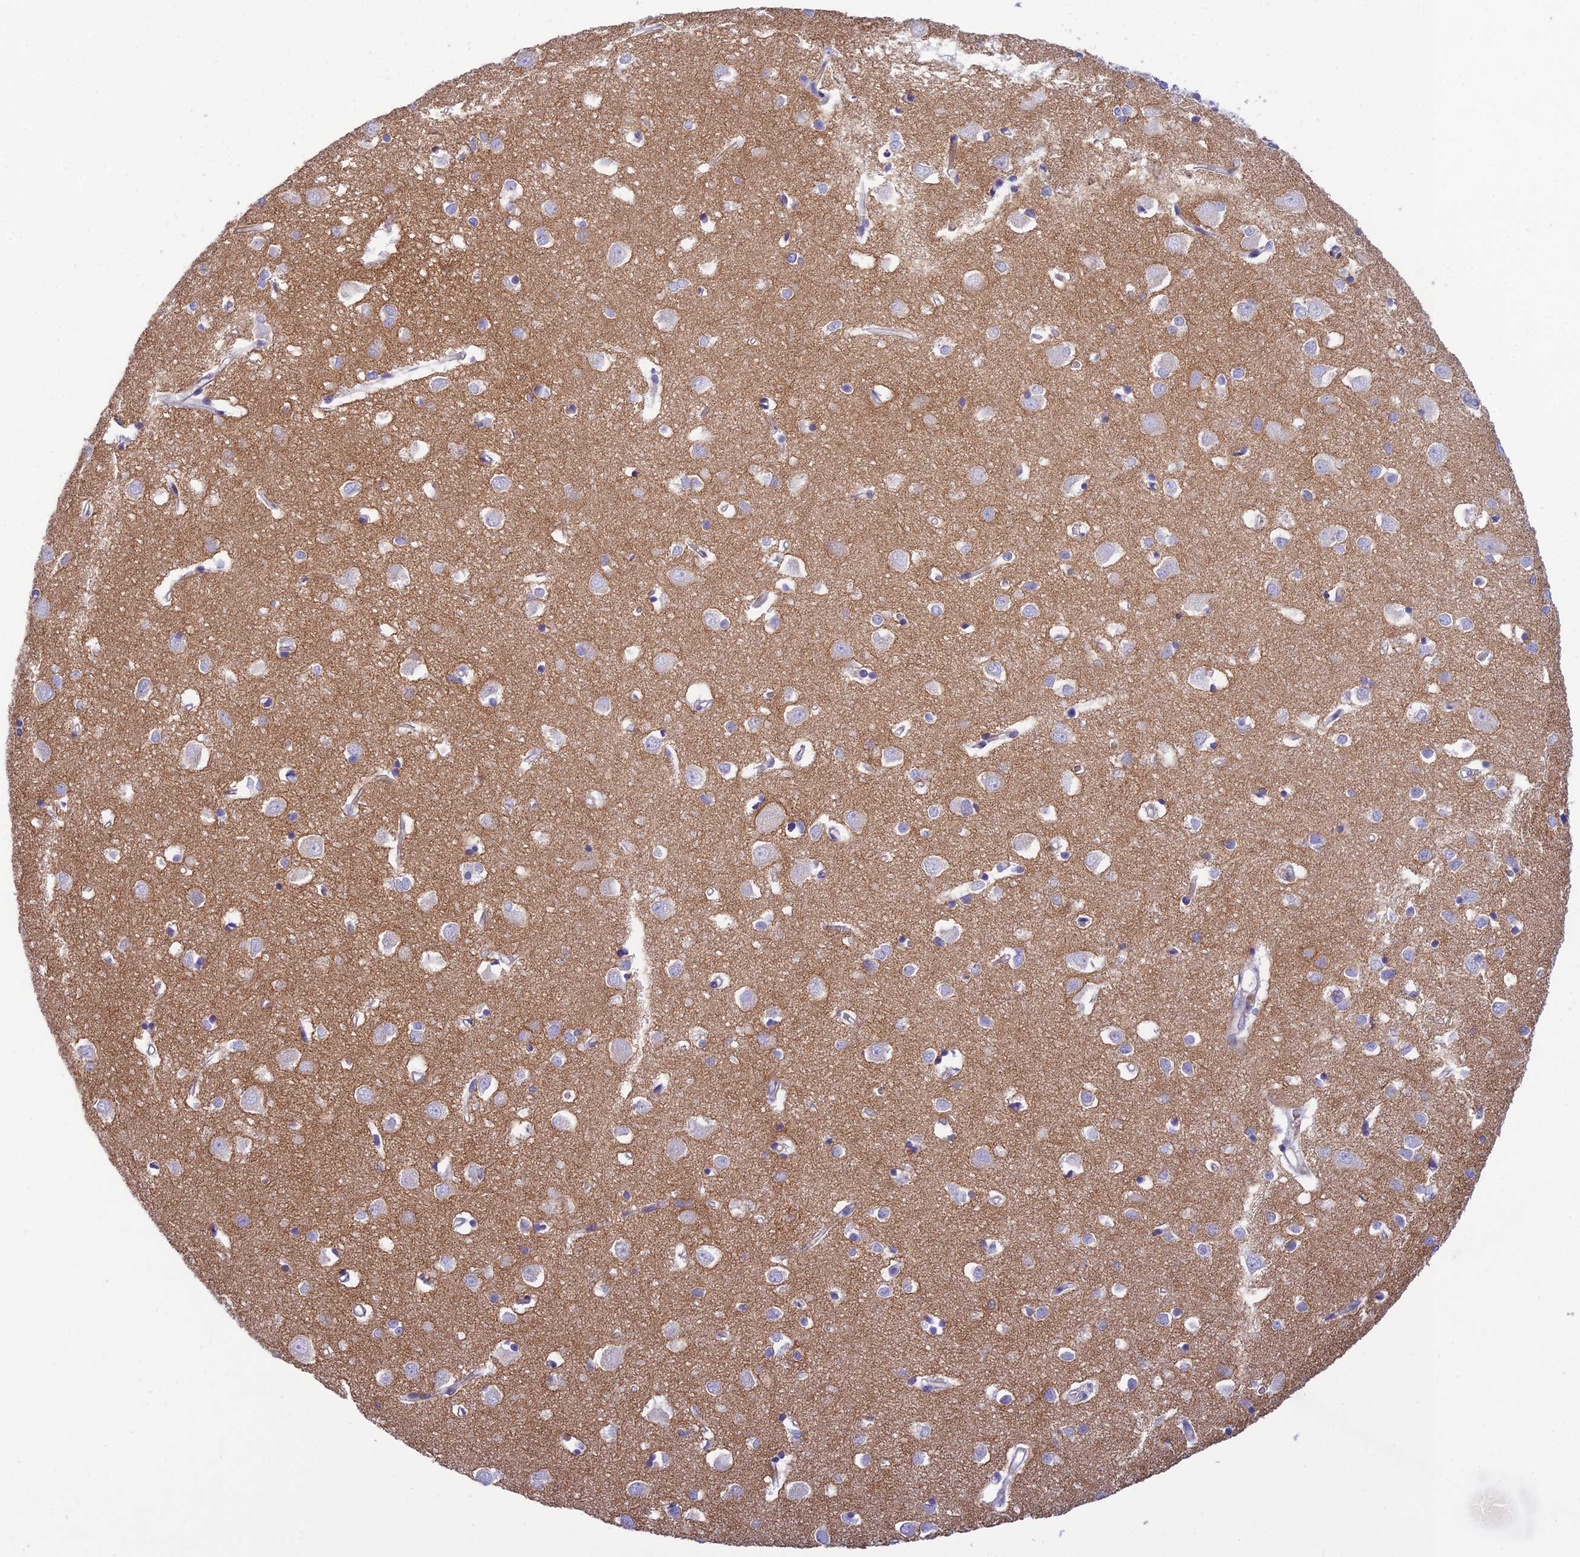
{"staining": {"intensity": "negative", "quantity": "none", "location": "none"}, "tissue": "cerebral cortex", "cell_type": "Endothelial cells", "image_type": "normal", "snomed": [{"axis": "morphology", "description": "Normal tissue, NOS"}, {"axis": "topography", "description": "Cerebral cortex"}], "caption": "High power microscopy micrograph of an IHC histopathology image of unremarkable cerebral cortex, revealing no significant expression in endothelial cells.", "gene": "CCDC157", "patient": {"sex": "female", "age": 64}}